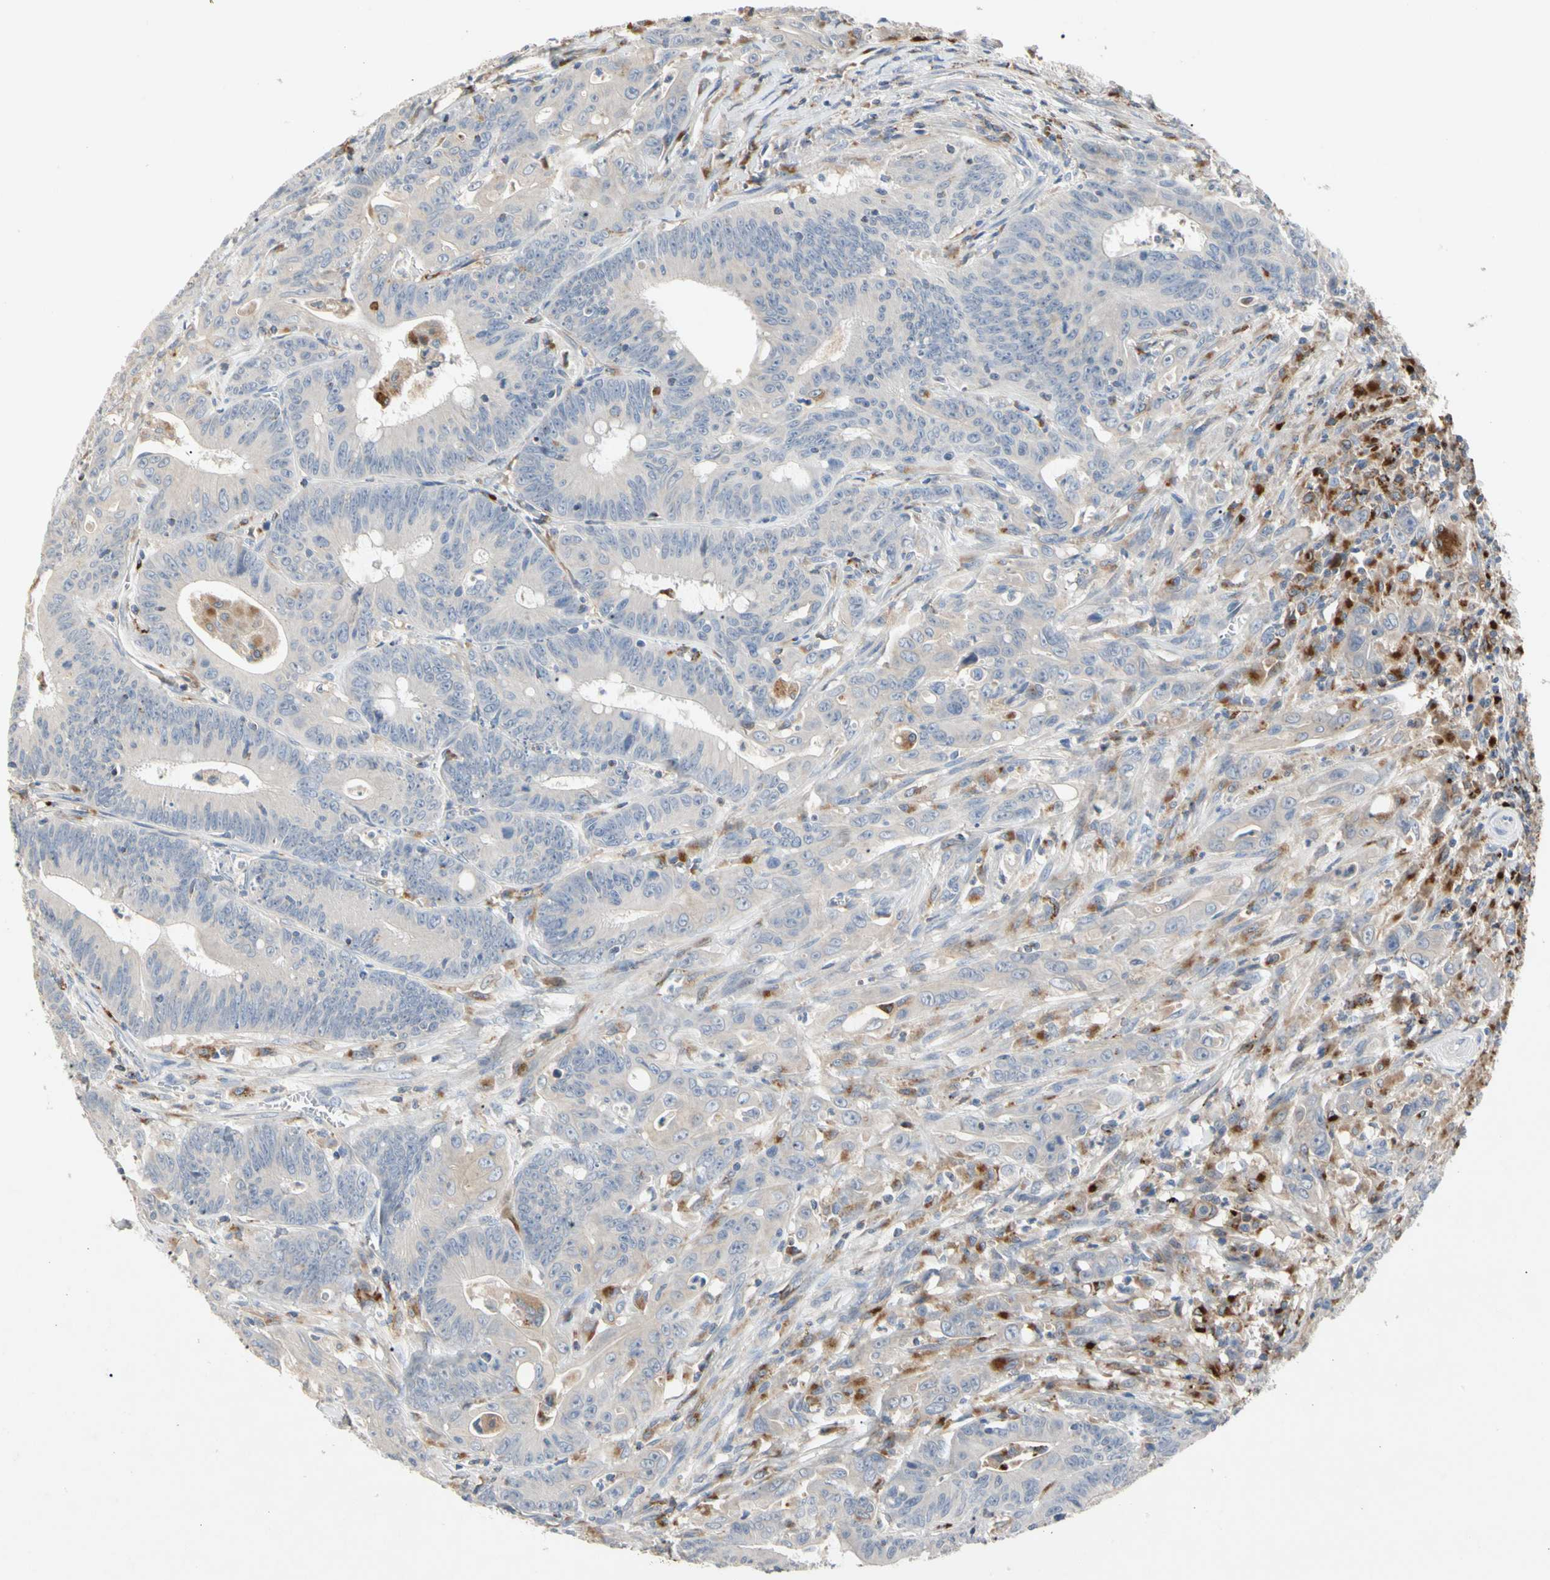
{"staining": {"intensity": "weak", "quantity": "<25%", "location": "cytoplasmic/membranous"}, "tissue": "colorectal cancer", "cell_type": "Tumor cells", "image_type": "cancer", "snomed": [{"axis": "morphology", "description": "Adenocarcinoma, NOS"}, {"axis": "topography", "description": "Colon"}], "caption": "An immunohistochemistry (IHC) image of adenocarcinoma (colorectal) is shown. There is no staining in tumor cells of adenocarcinoma (colorectal).", "gene": "ADA2", "patient": {"sex": "male", "age": 45}}